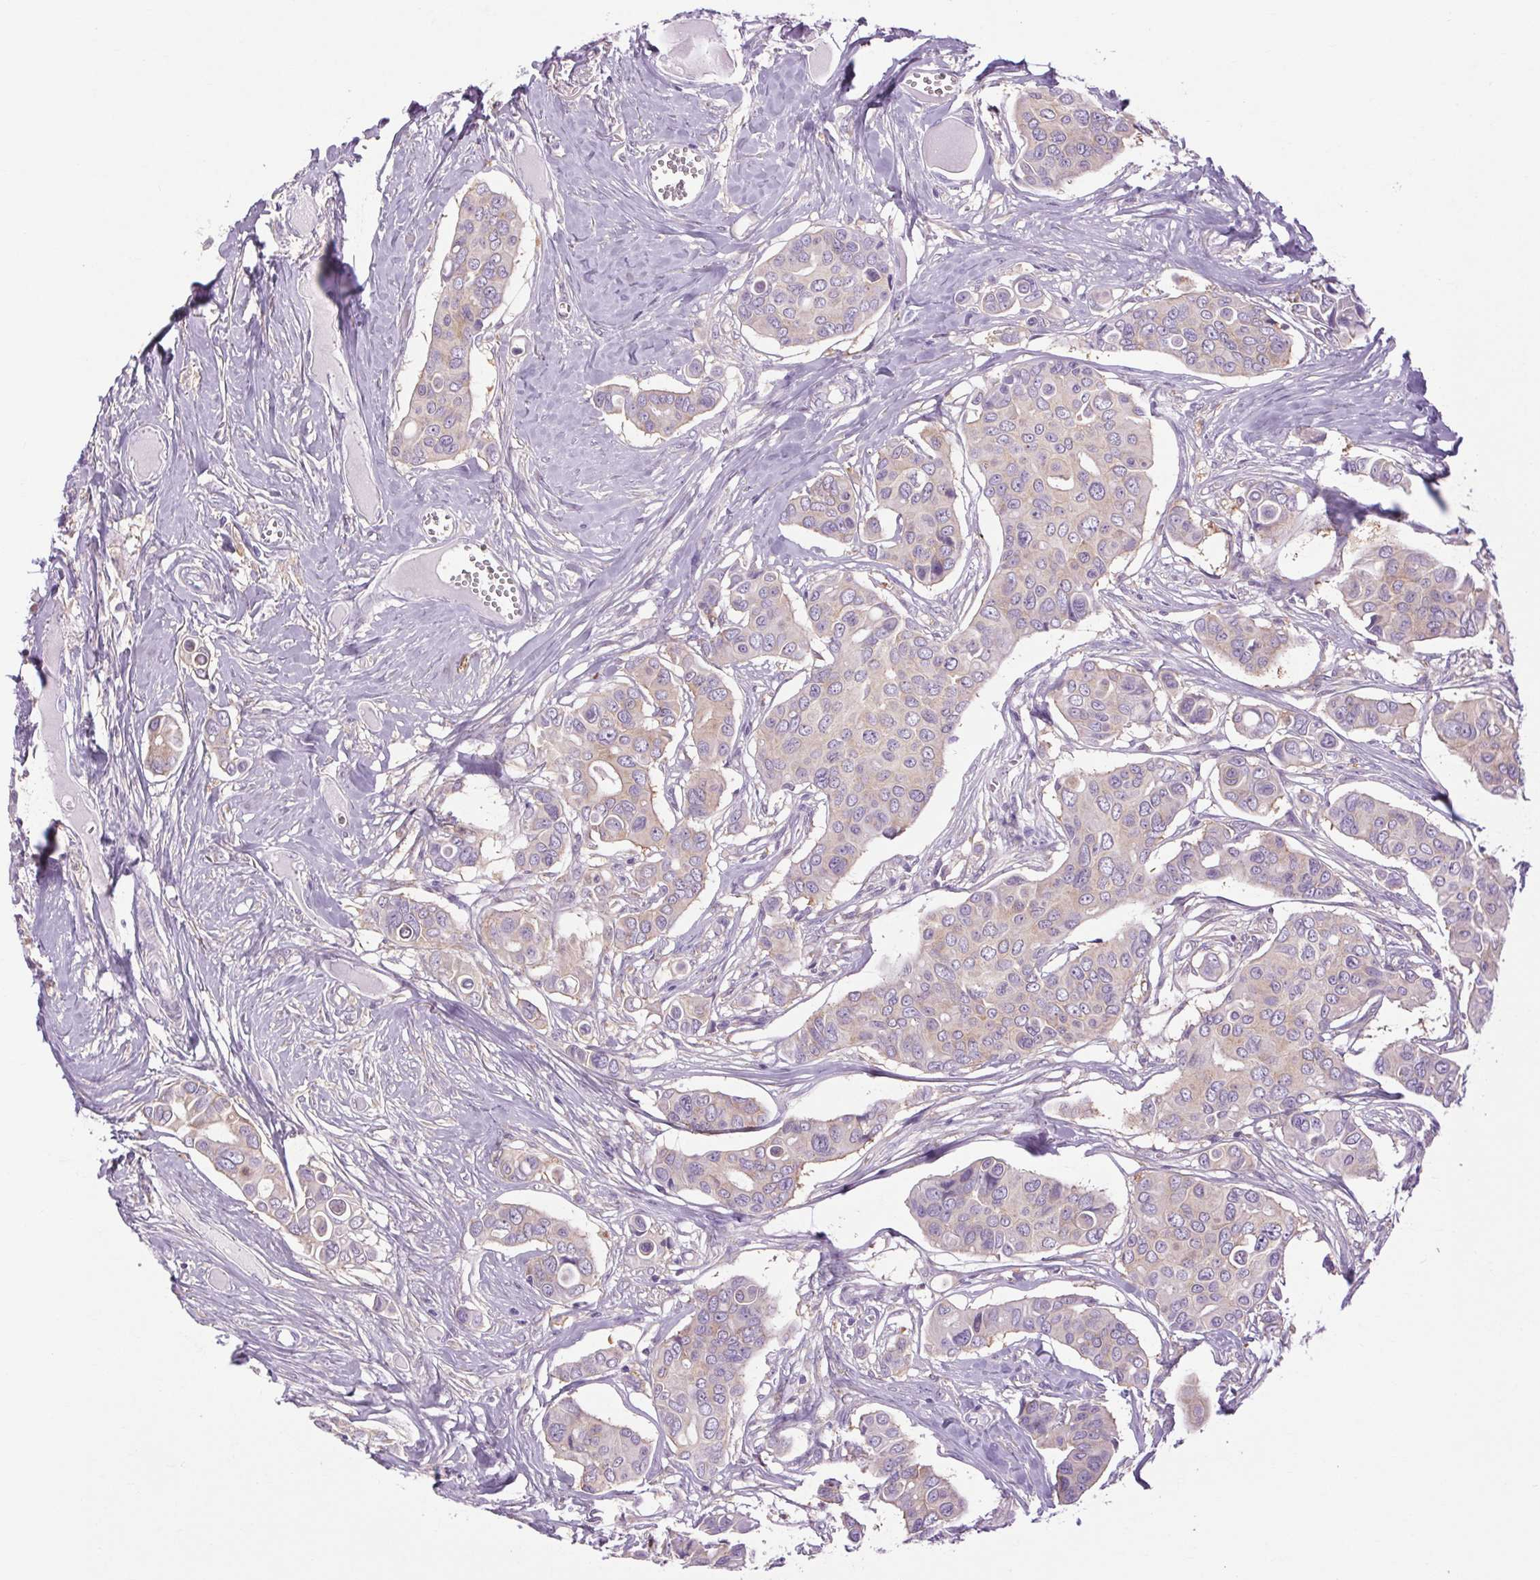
{"staining": {"intensity": "weak", "quantity": "<25%", "location": "cytoplasmic/membranous"}, "tissue": "breast cancer", "cell_type": "Tumor cells", "image_type": "cancer", "snomed": [{"axis": "morphology", "description": "Duct carcinoma"}, {"axis": "topography", "description": "Breast"}], "caption": "High magnification brightfield microscopy of breast invasive ductal carcinoma stained with DAB (3,3'-diaminobenzidine) (brown) and counterstained with hematoxylin (blue): tumor cells show no significant expression. (DAB (3,3'-diaminobenzidine) immunohistochemistry (IHC), high magnification).", "gene": "SOWAHC", "patient": {"sex": "female", "age": 54}}